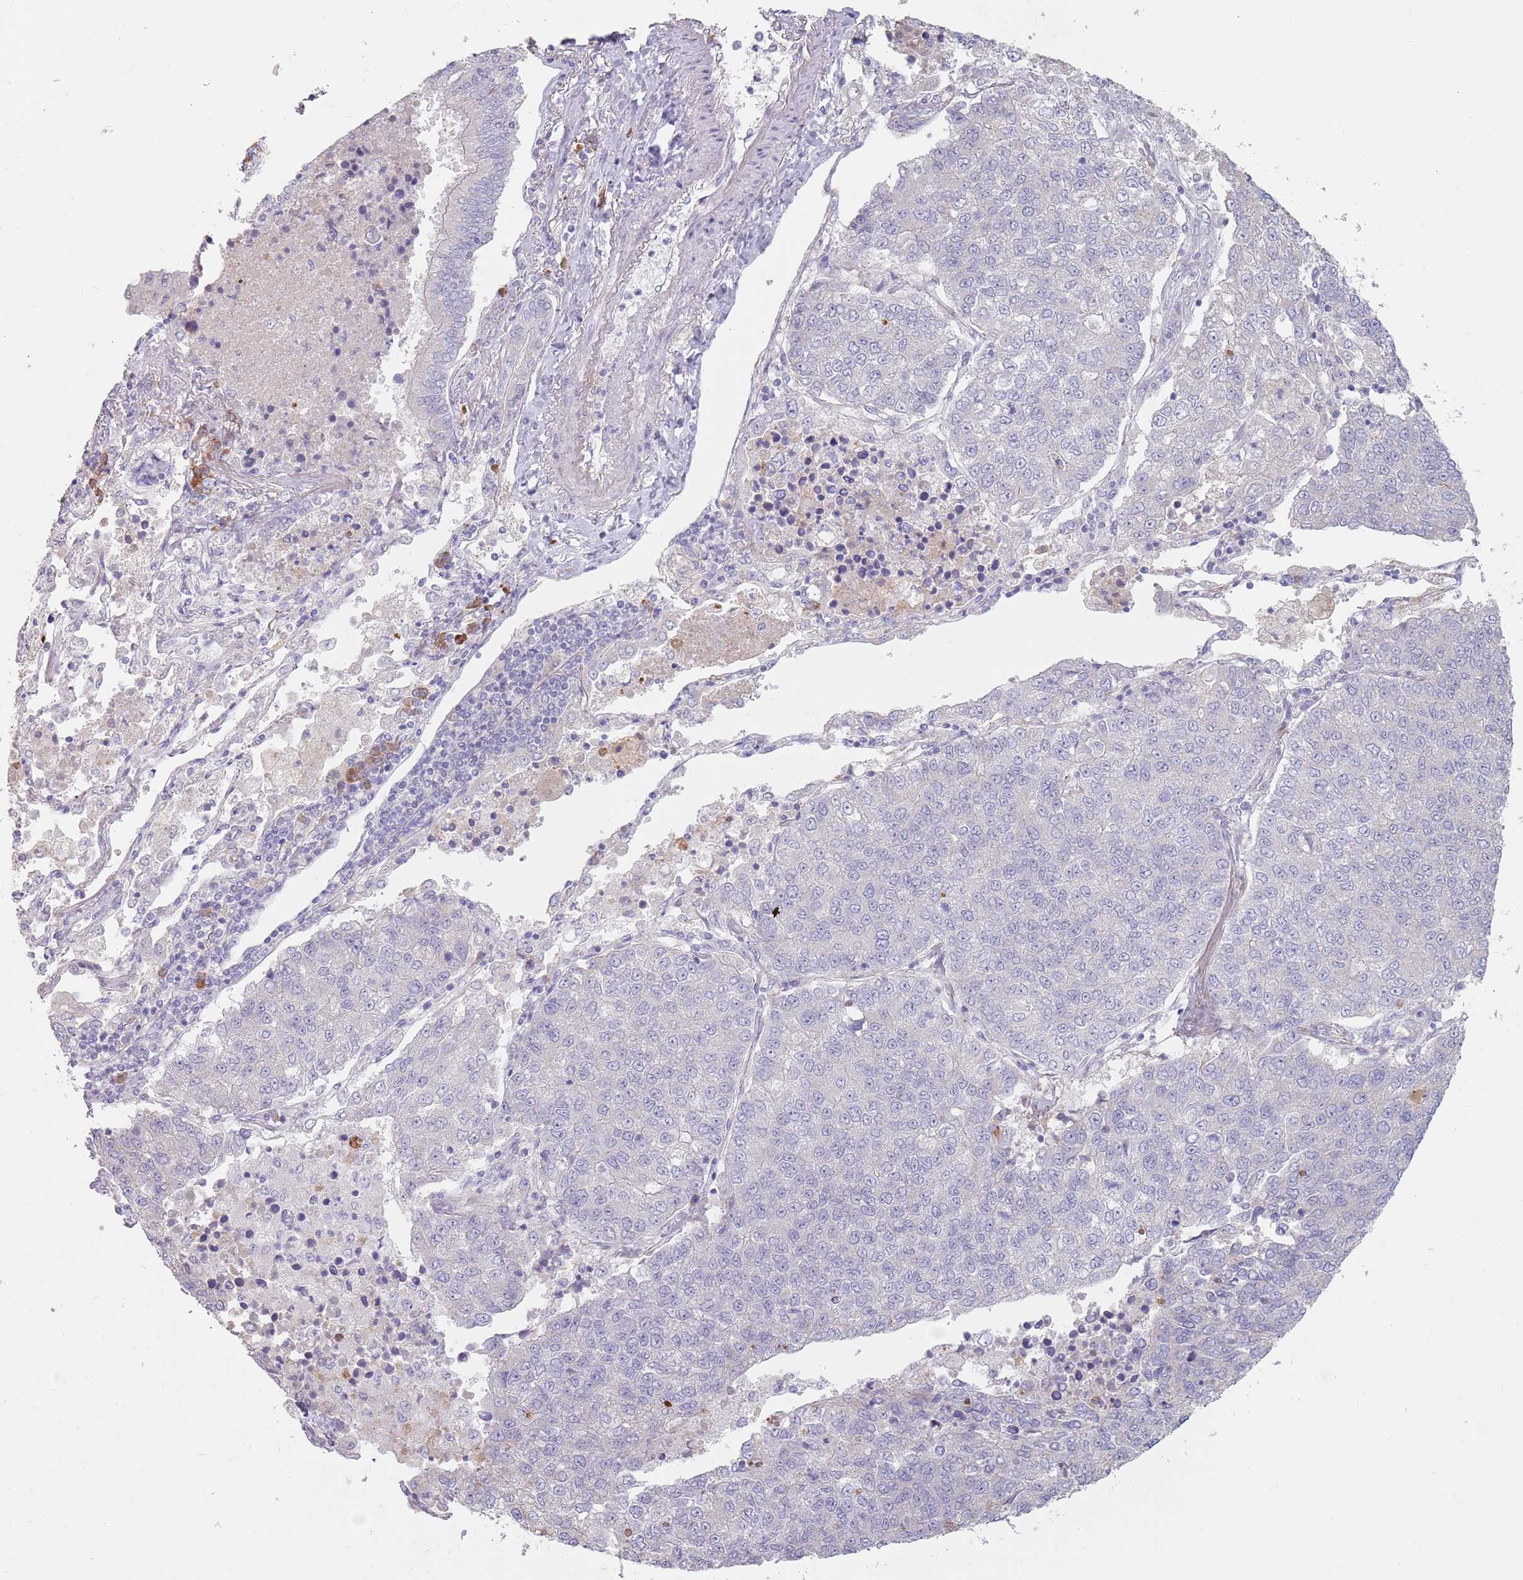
{"staining": {"intensity": "moderate", "quantity": "<25%", "location": "cytoplasmic/membranous"}, "tissue": "lung cancer", "cell_type": "Tumor cells", "image_type": "cancer", "snomed": [{"axis": "morphology", "description": "Squamous cell carcinoma, NOS"}, {"axis": "topography", "description": "Lung"}], "caption": "Human lung cancer stained with a protein marker demonstrates moderate staining in tumor cells.", "gene": "DXO", "patient": {"sex": "female", "age": 70}}